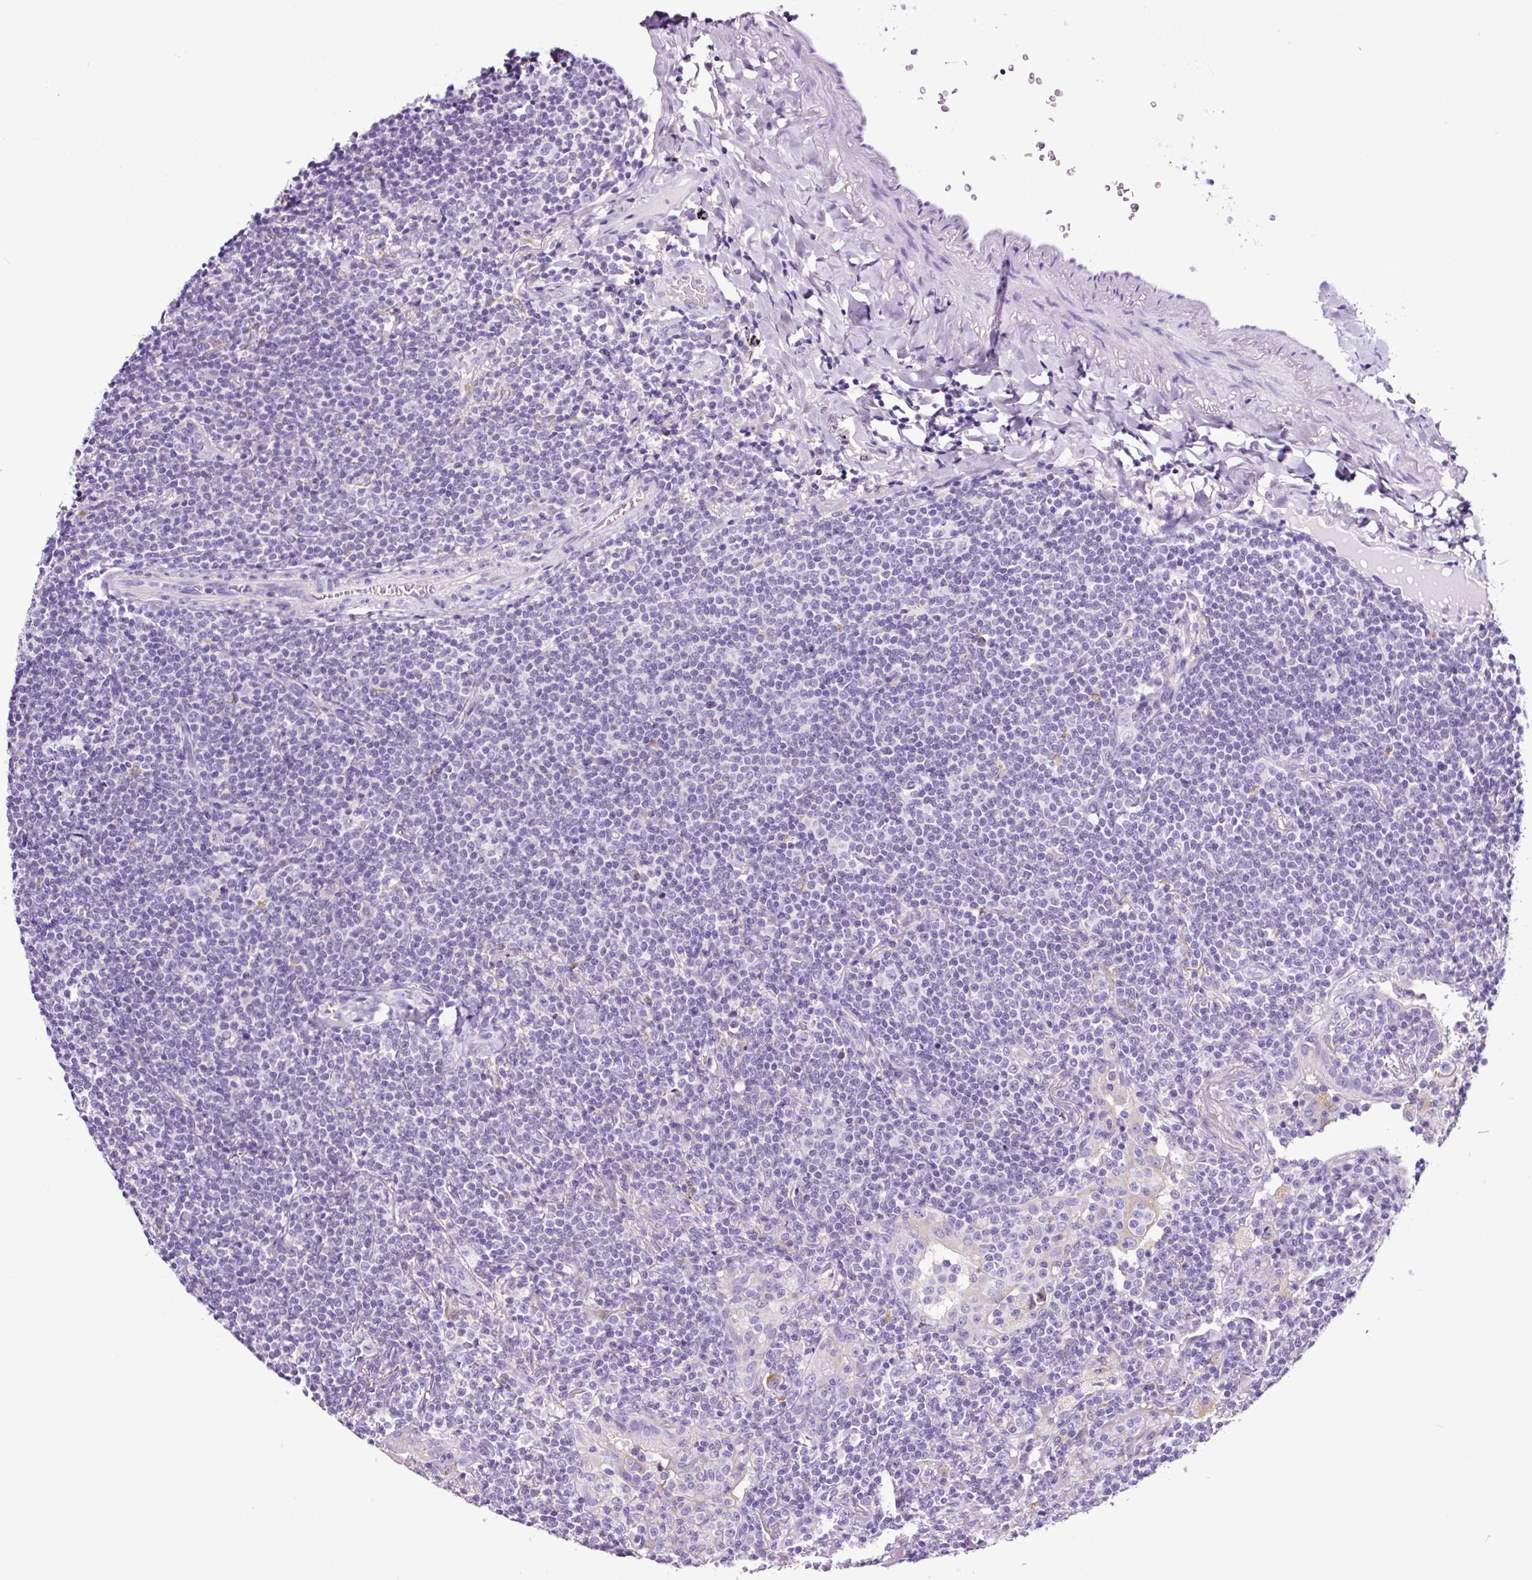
{"staining": {"intensity": "negative", "quantity": "none", "location": "none"}, "tissue": "lymphoma", "cell_type": "Tumor cells", "image_type": "cancer", "snomed": [{"axis": "morphology", "description": "Malignant lymphoma, non-Hodgkin's type, Low grade"}, {"axis": "topography", "description": "Lung"}], "caption": "Malignant lymphoma, non-Hodgkin's type (low-grade) stained for a protein using immunohistochemistry (IHC) reveals no positivity tumor cells.", "gene": "FBXL7", "patient": {"sex": "female", "age": 71}}